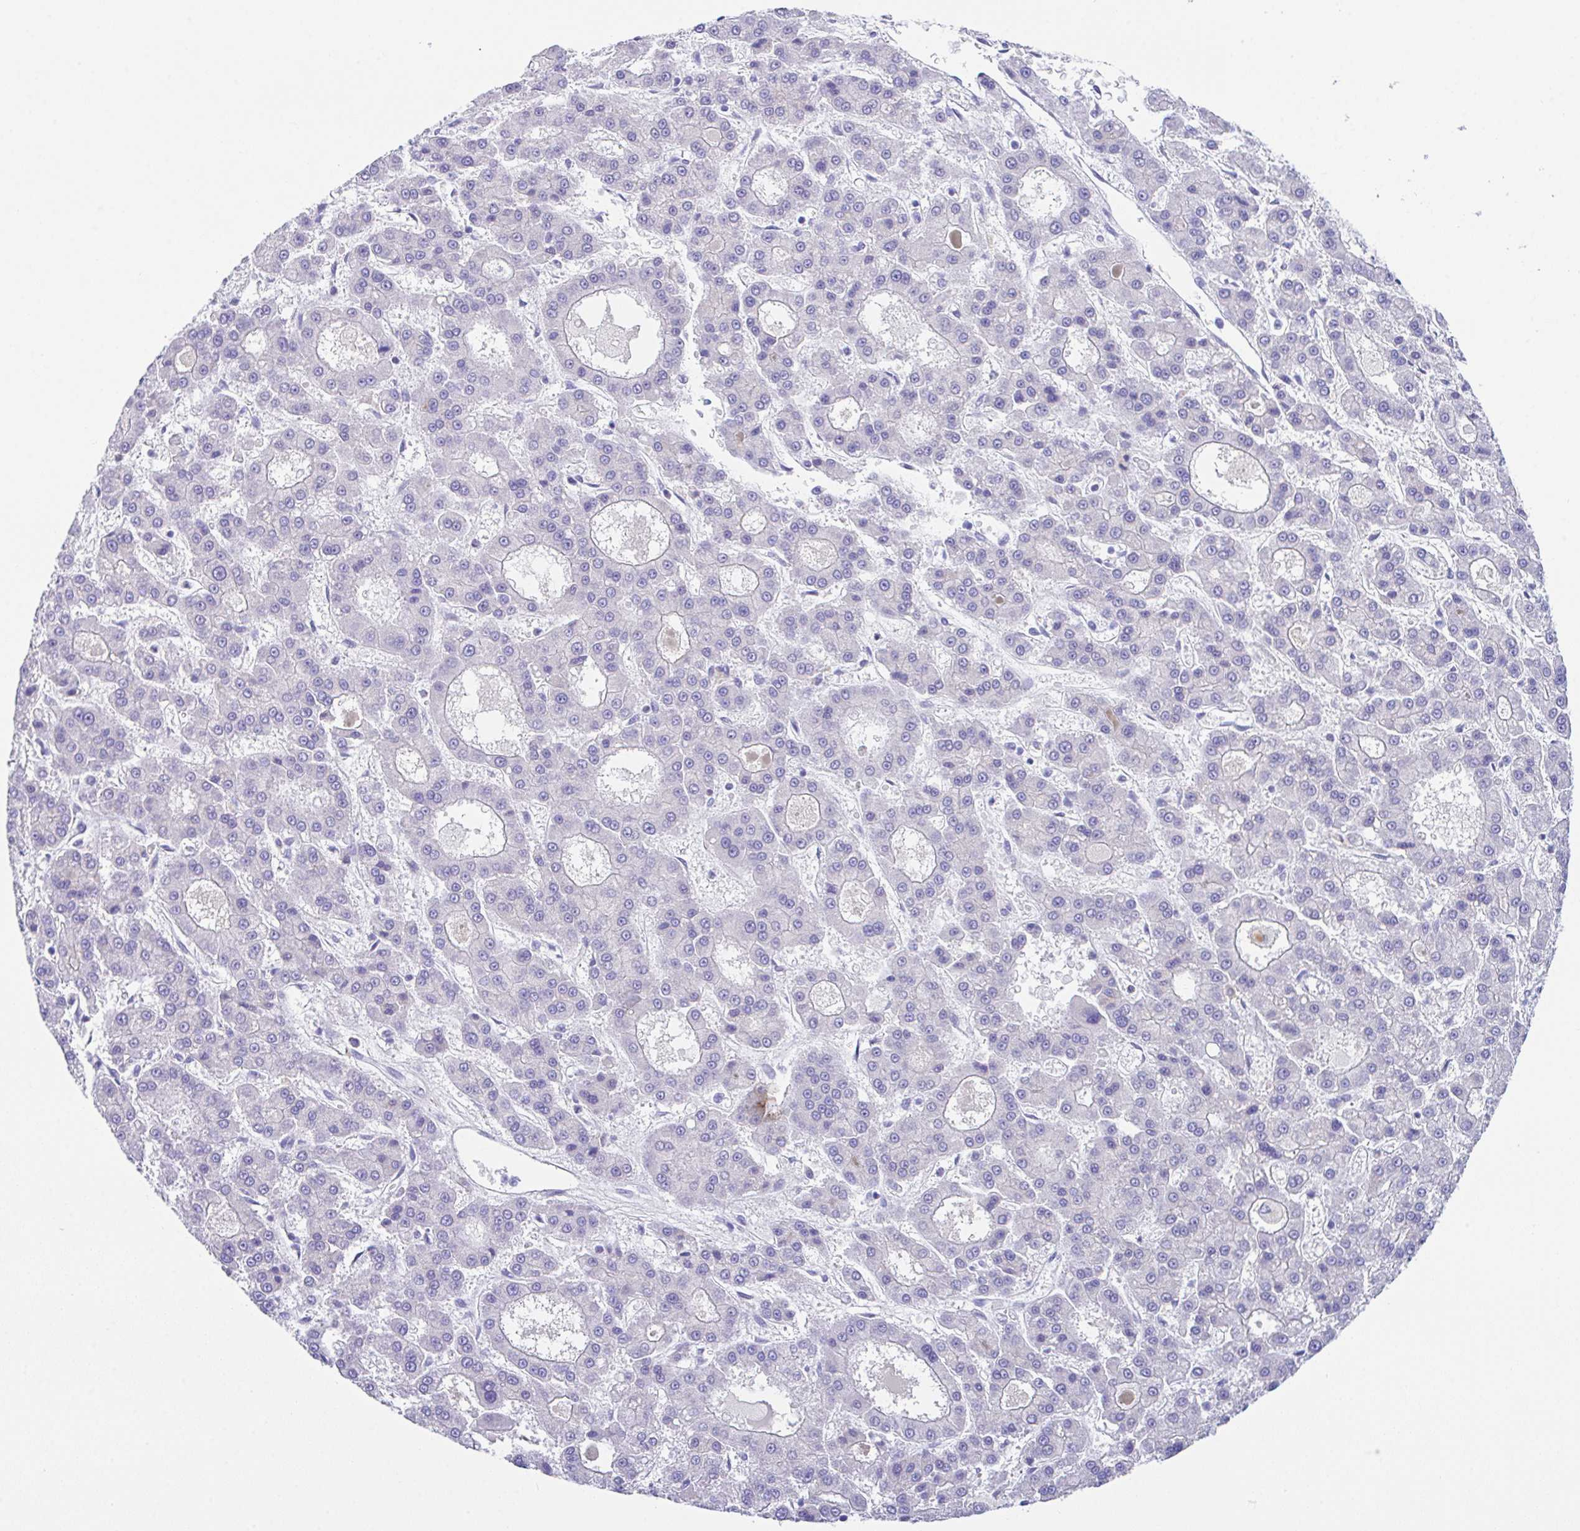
{"staining": {"intensity": "negative", "quantity": "none", "location": "none"}, "tissue": "liver cancer", "cell_type": "Tumor cells", "image_type": "cancer", "snomed": [{"axis": "morphology", "description": "Carcinoma, Hepatocellular, NOS"}, {"axis": "topography", "description": "Liver"}], "caption": "An immunohistochemistry (IHC) histopathology image of hepatocellular carcinoma (liver) is shown. There is no staining in tumor cells of hepatocellular carcinoma (liver).", "gene": "HOXB4", "patient": {"sex": "male", "age": 70}}